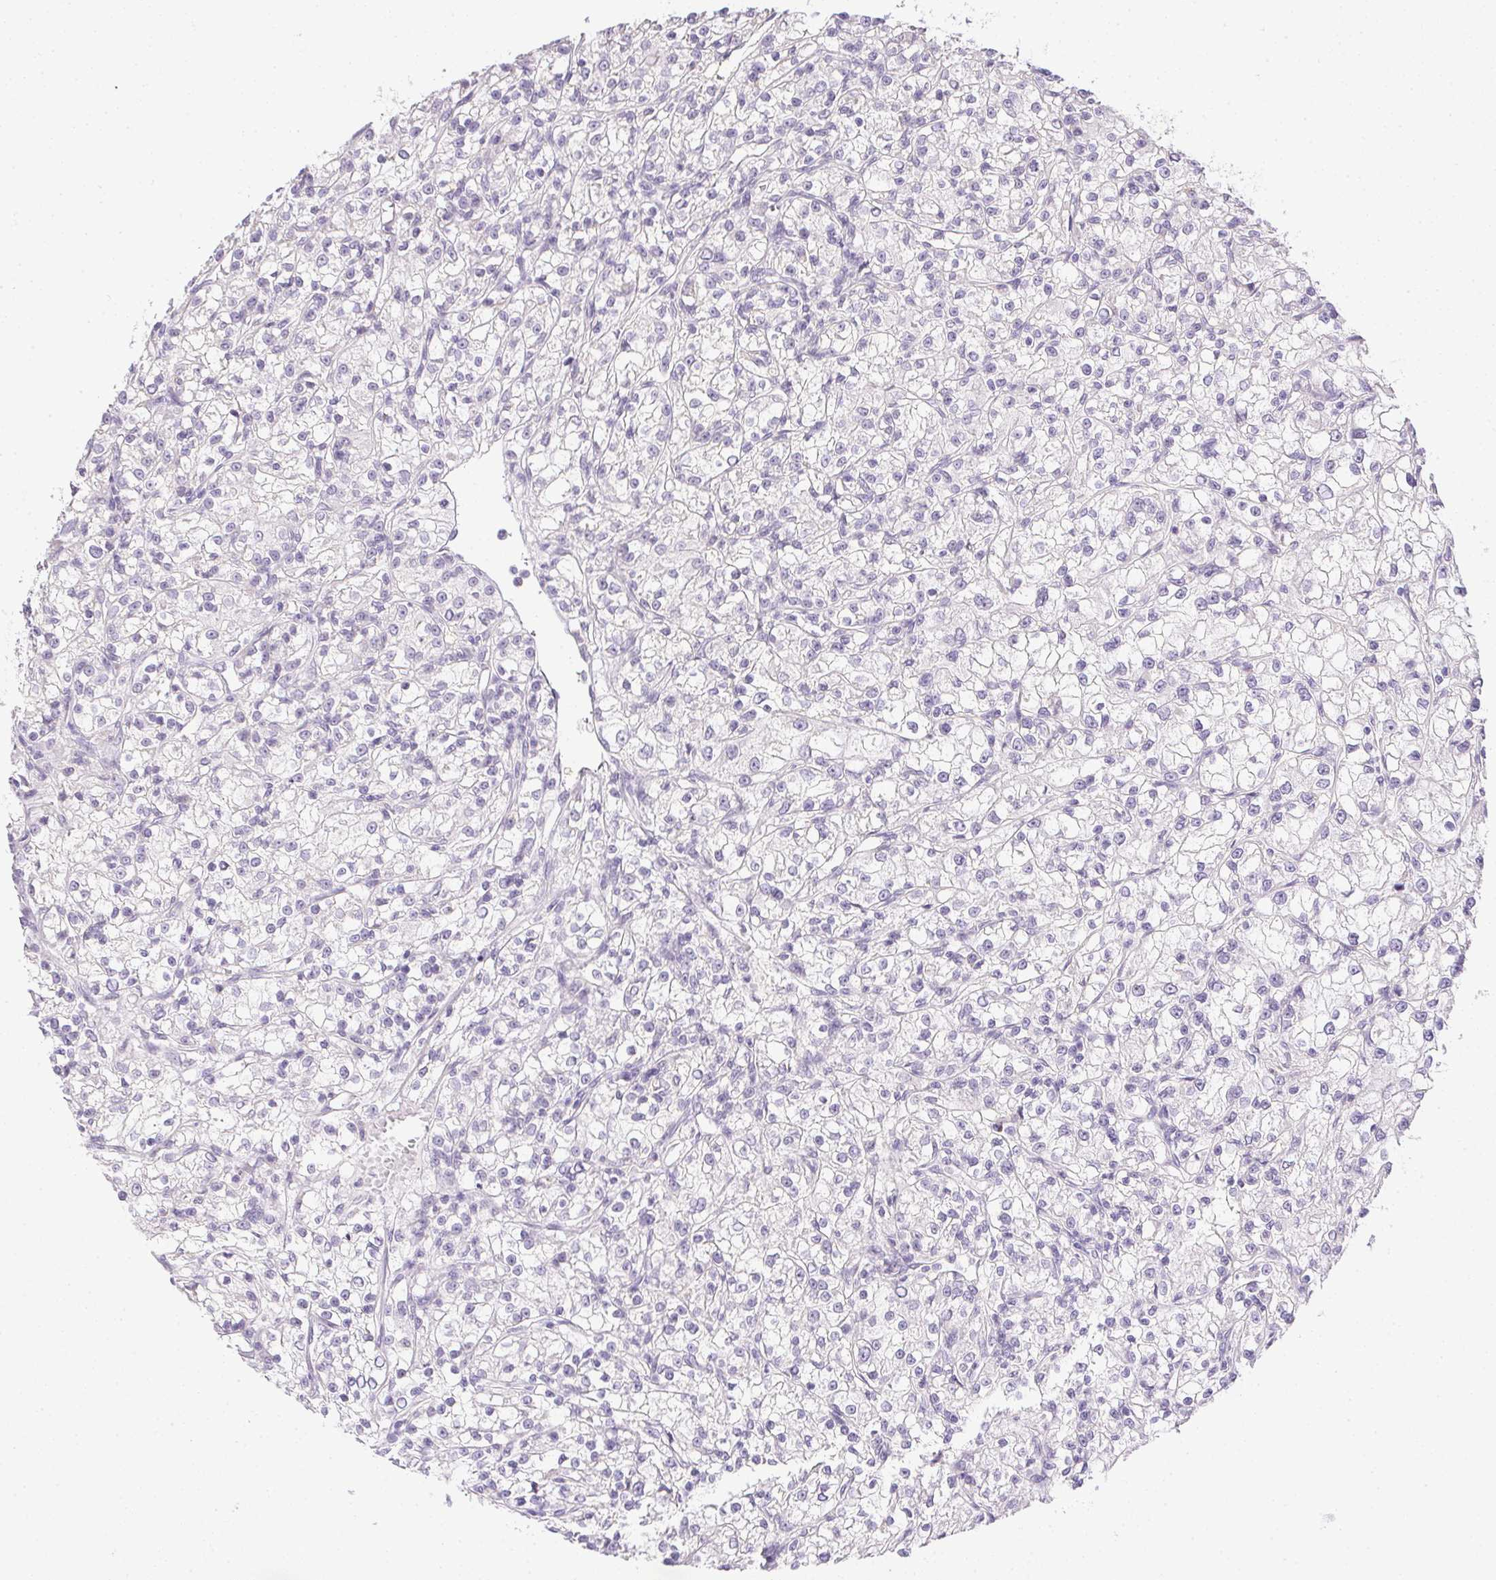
{"staining": {"intensity": "negative", "quantity": "none", "location": "none"}, "tissue": "renal cancer", "cell_type": "Tumor cells", "image_type": "cancer", "snomed": [{"axis": "morphology", "description": "Adenocarcinoma, NOS"}, {"axis": "topography", "description": "Kidney"}], "caption": "DAB immunohistochemical staining of human renal cancer shows no significant expression in tumor cells. (Immunohistochemistry, brightfield microscopy, high magnification).", "gene": "PRL", "patient": {"sex": "female", "age": 59}}